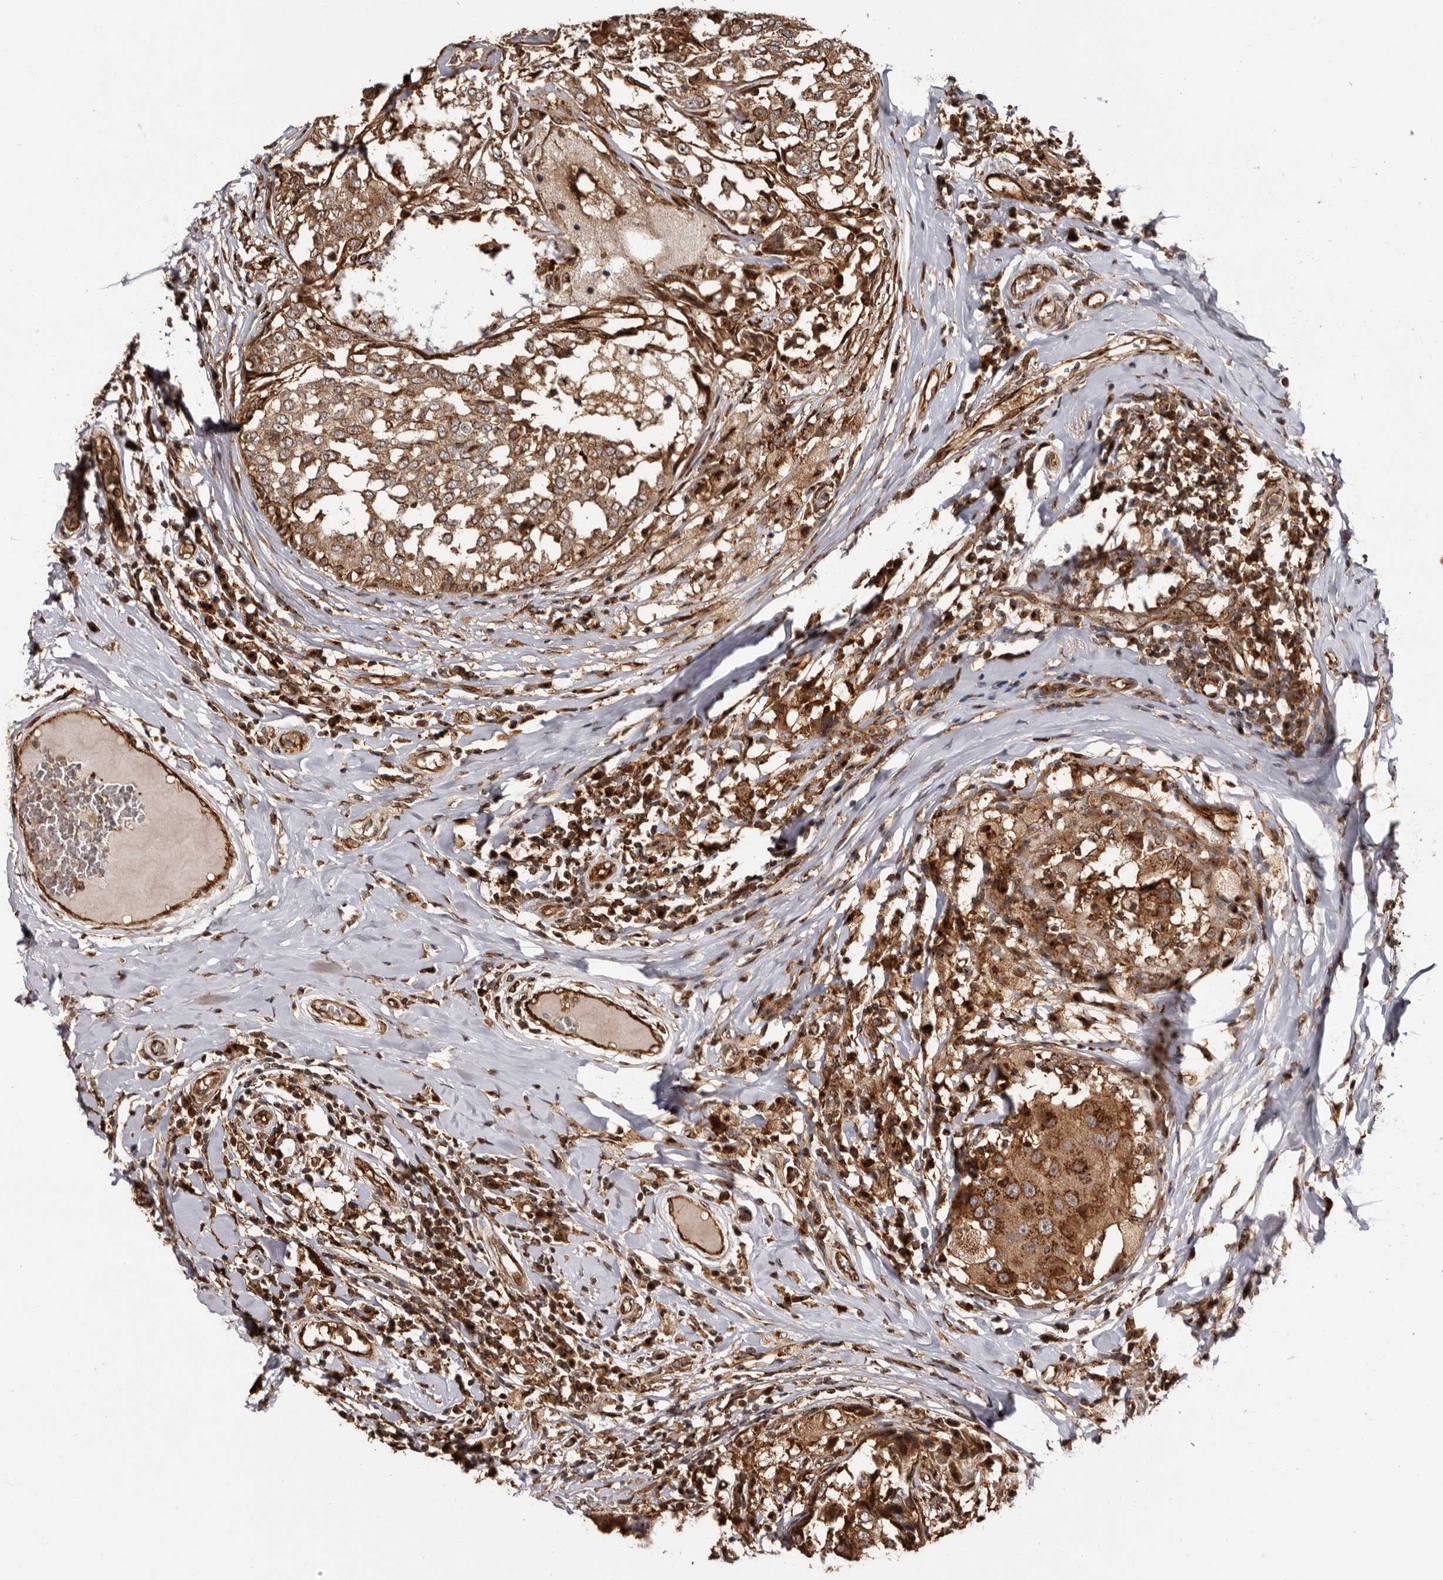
{"staining": {"intensity": "strong", "quantity": ">75%", "location": "cytoplasmic/membranous"}, "tissue": "breast cancer", "cell_type": "Tumor cells", "image_type": "cancer", "snomed": [{"axis": "morphology", "description": "Duct carcinoma"}, {"axis": "topography", "description": "Breast"}], "caption": "Approximately >75% of tumor cells in human breast cancer (invasive ductal carcinoma) exhibit strong cytoplasmic/membranous protein expression as visualized by brown immunohistochemical staining.", "gene": "GPR27", "patient": {"sex": "female", "age": 27}}